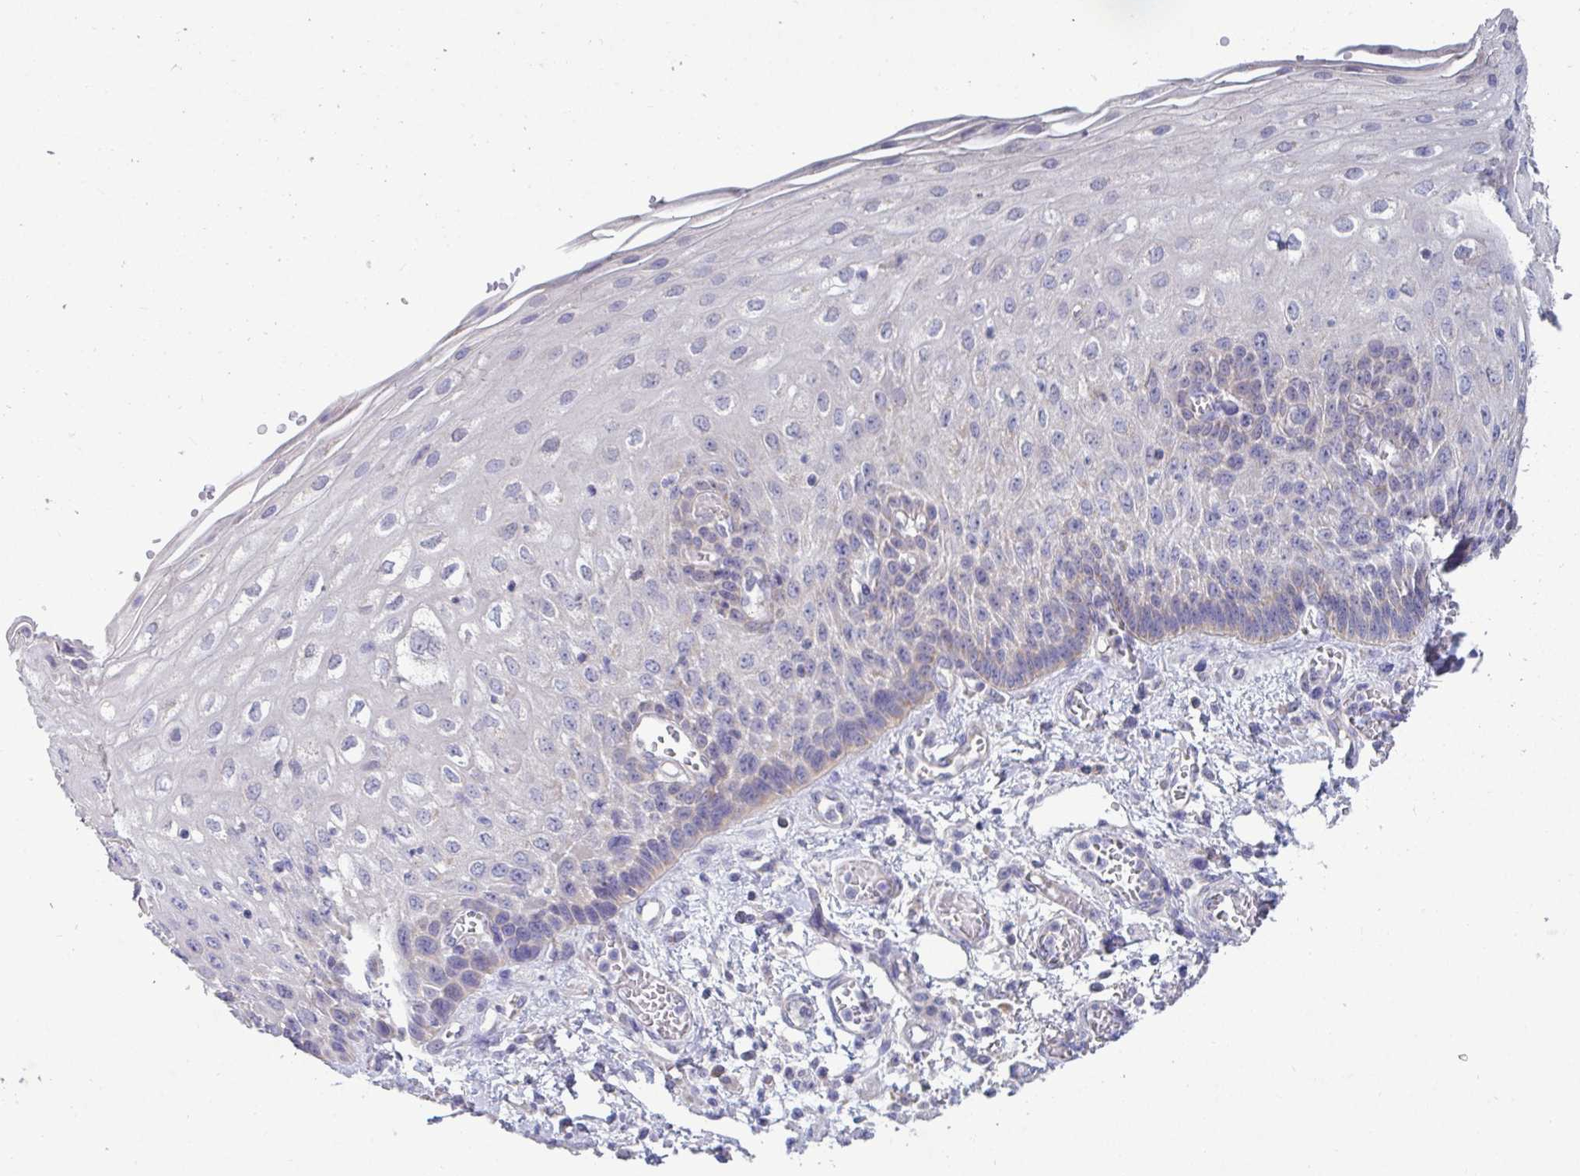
{"staining": {"intensity": "weak", "quantity": "<25%", "location": "cytoplasmic/membranous"}, "tissue": "esophagus", "cell_type": "Squamous epithelial cells", "image_type": "normal", "snomed": [{"axis": "morphology", "description": "Normal tissue, NOS"}, {"axis": "morphology", "description": "Adenocarcinoma, NOS"}, {"axis": "topography", "description": "Esophagus"}], "caption": "Squamous epithelial cells are negative for protein expression in normal human esophagus. (DAB (3,3'-diaminobenzidine) immunohistochemistry (IHC) visualized using brightfield microscopy, high magnification).", "gene": "GALNT13", "patient": {"sex": "male", "age": 81}}